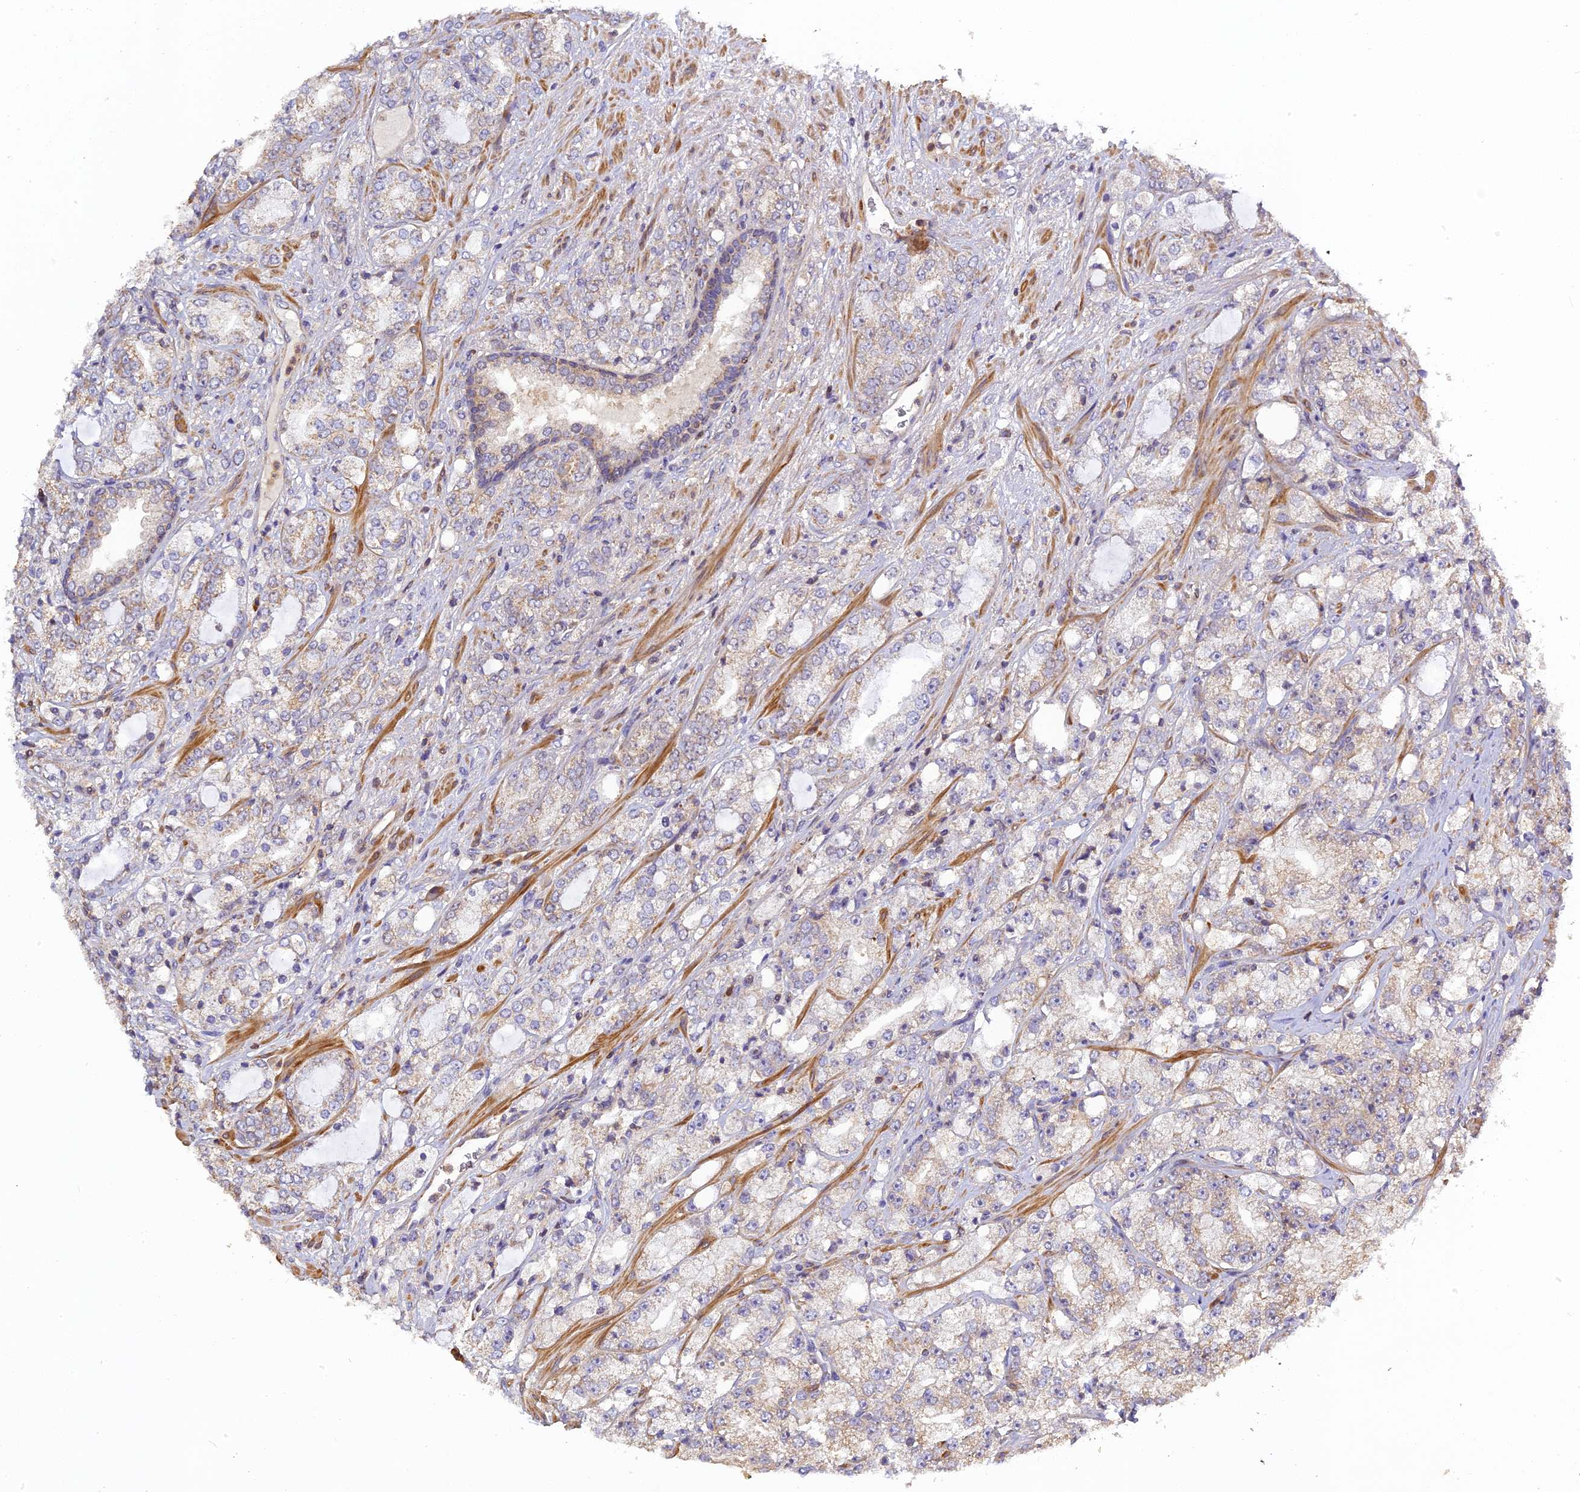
{"staining": {"intensity": "weak", "quantity": "25%-75%", "location": "cytoplasmic/membranous"}, "tissue": "prostate cancer", "cell_type": "Tumor cells", "image_type": "cancer", "snomed": [{"axis": "morphology", "description": "Adenocarcinoma, High grade"}, {"axis": "topography", "description": "Prostate"}], "caption": "A low amount of weak cytoplasmic/membranous positivity is present in approximately 25%-75% of tumor cells in adenocarcinoma (high-grade) (prostate) tissue. (brown staining indicates protein expression, while blue staining denotes nuclei).", "gene": "RPIA", "patient": {"sex": "male", "age": 64}}